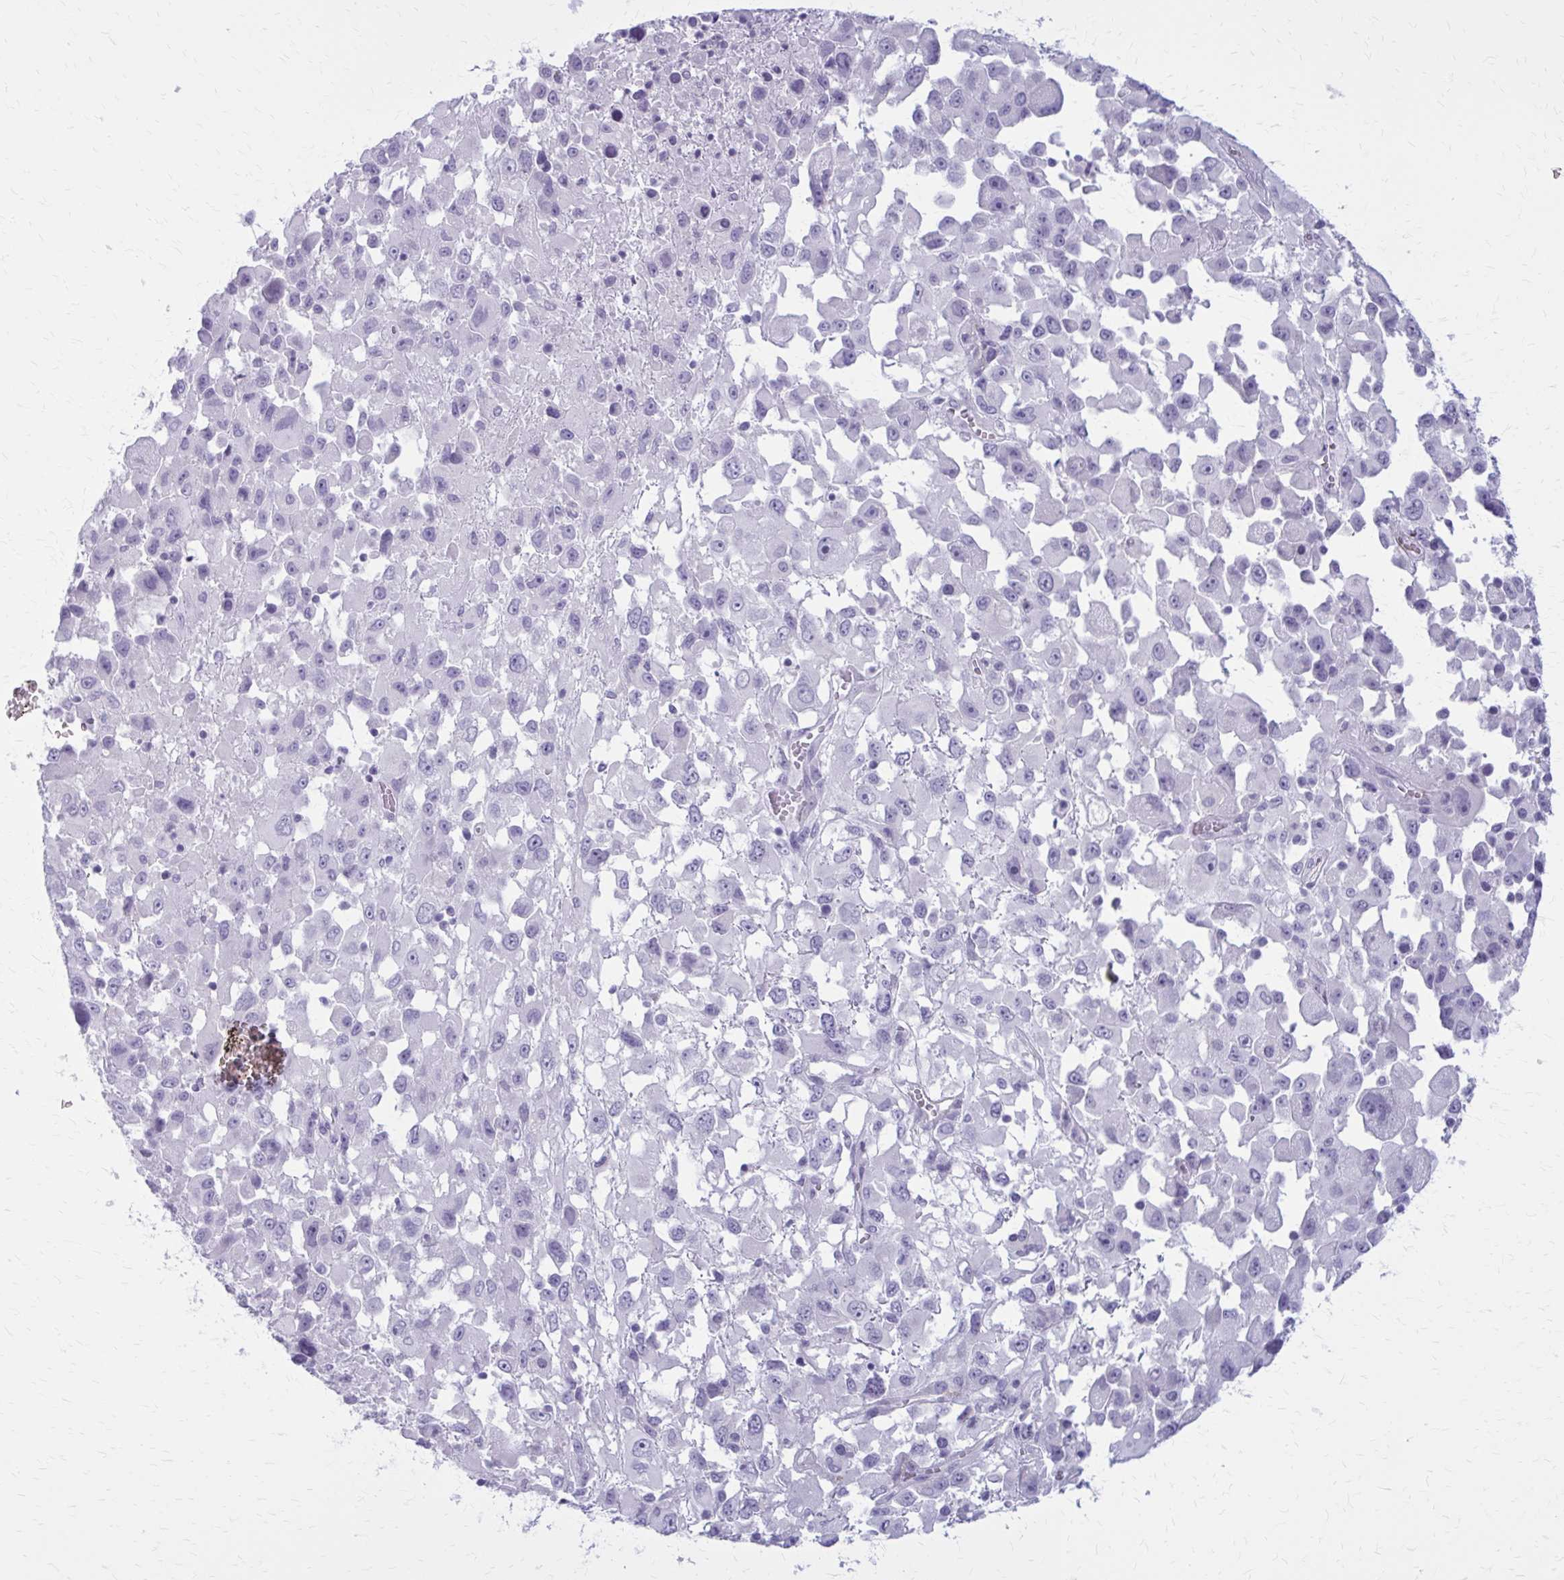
{"staining": {"intensity": "negative", "quantity": "none", "location": "none"}, "tissue": "melanoma", "cell_type": "Tumor cells", "image_type": "cancer", "snomed": [{"axis": "morphology", "description": "Malignant melanoma, Metastatic site"}, {"axis": "topography", "description": "Soft tissue"}], "caption": "Tumor cells are negative for protein expression in human melanoma.", "gene": "CASQ2", "patient": {"sex": "male", "age": 50}}